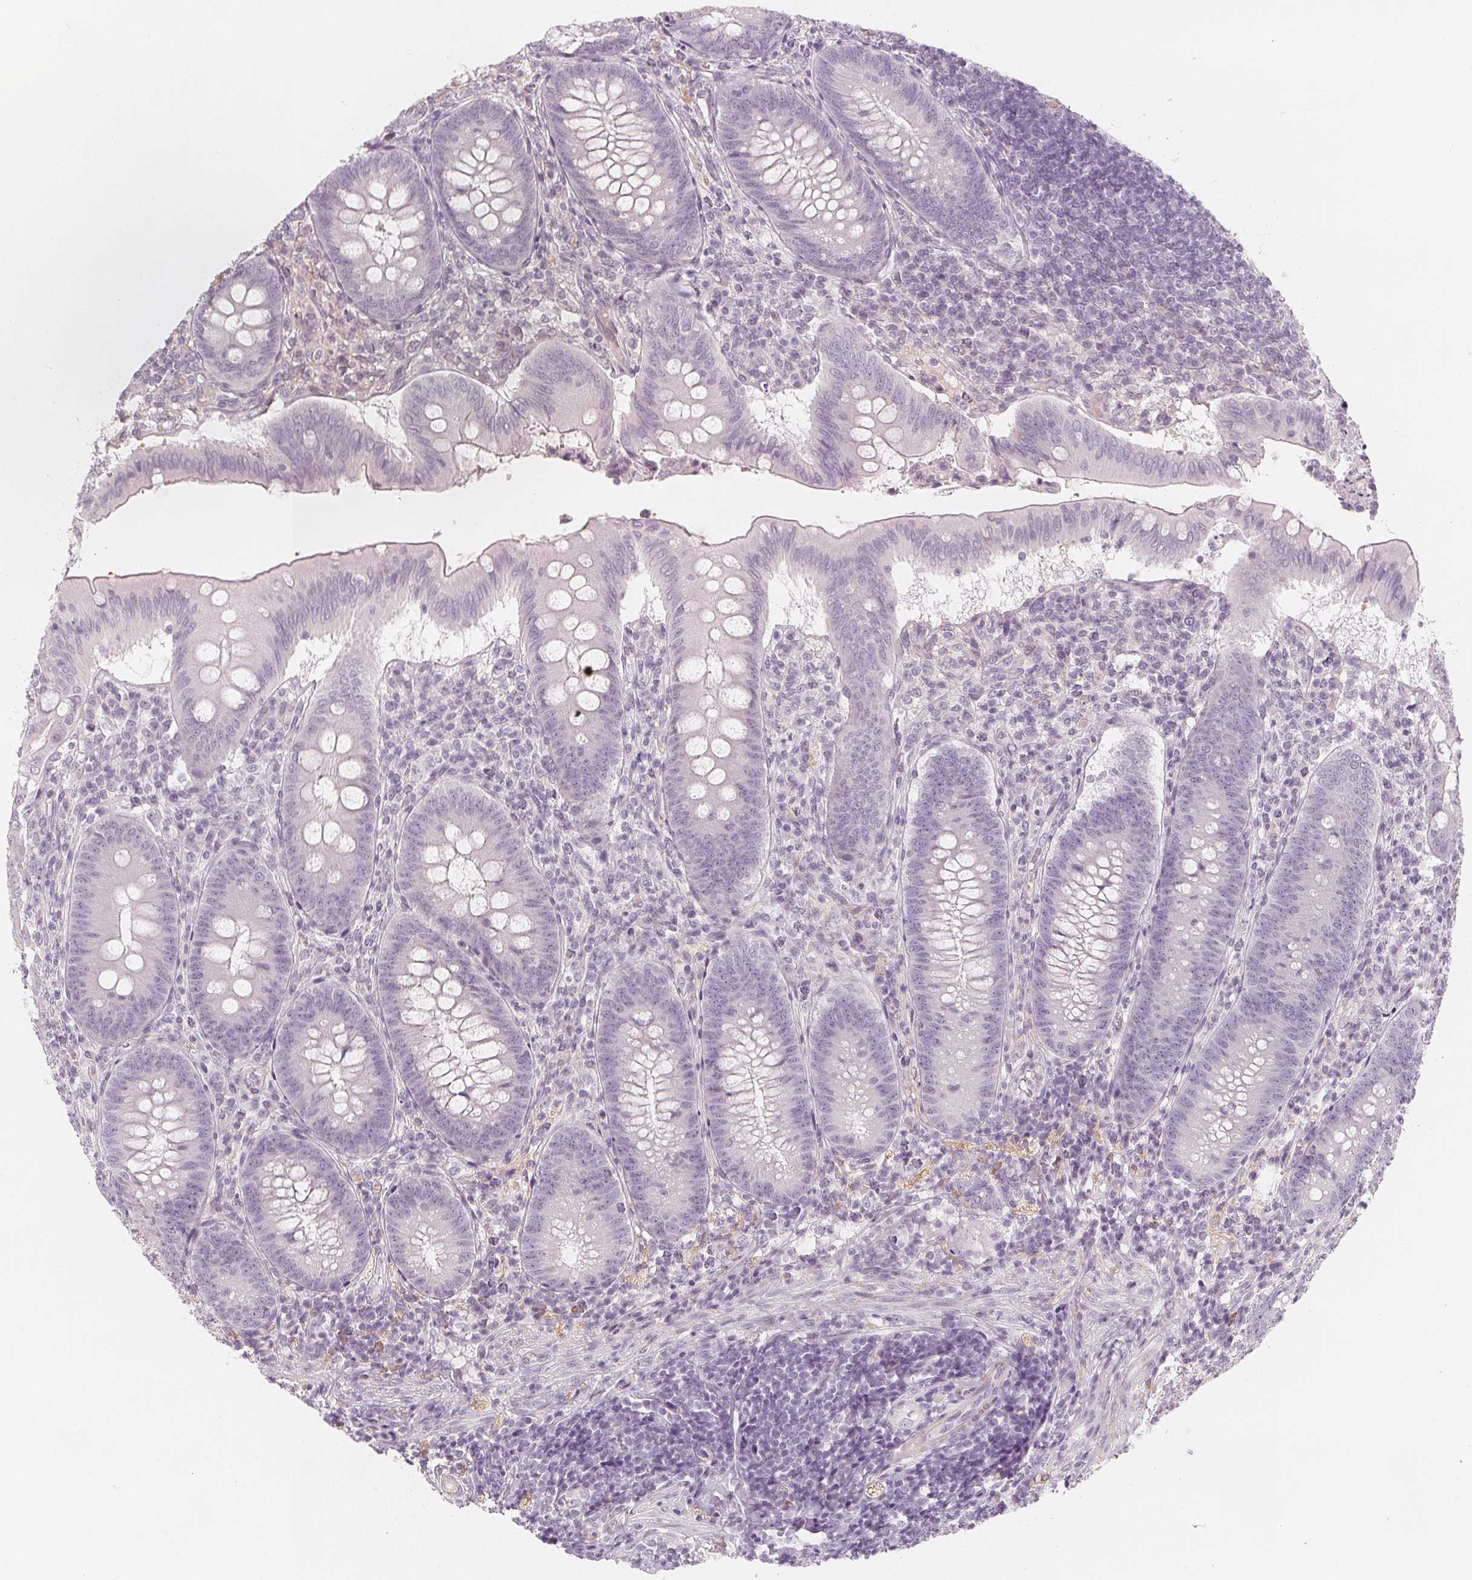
{"staining": {"intensity": "negative", "quantity": "none", "location": "none"}, "tissue": "appendix", "cell_type": "Glandular cells", "image_type": "normal", "snomed": [{"axis": "morphology", "description": "Normal tissue, NOS"}, {"axis": "morphology", "description": "Inflammation, NOS"}, {"axis": "topography", "description": "Appendix"}], "caption": "This is a histopathology image of IHC staining of unremarkable appendix, which shows no staining in glandular cells. The staining was performed using DAB (3,3'-diaminobenzidine) to visualize the protein expression in brown, while the nuclei were stained in blue with hematoxylin (Magnification: 20x).", "gene": "MAP1A", "patient": {"sex": "male", "age": 16}}